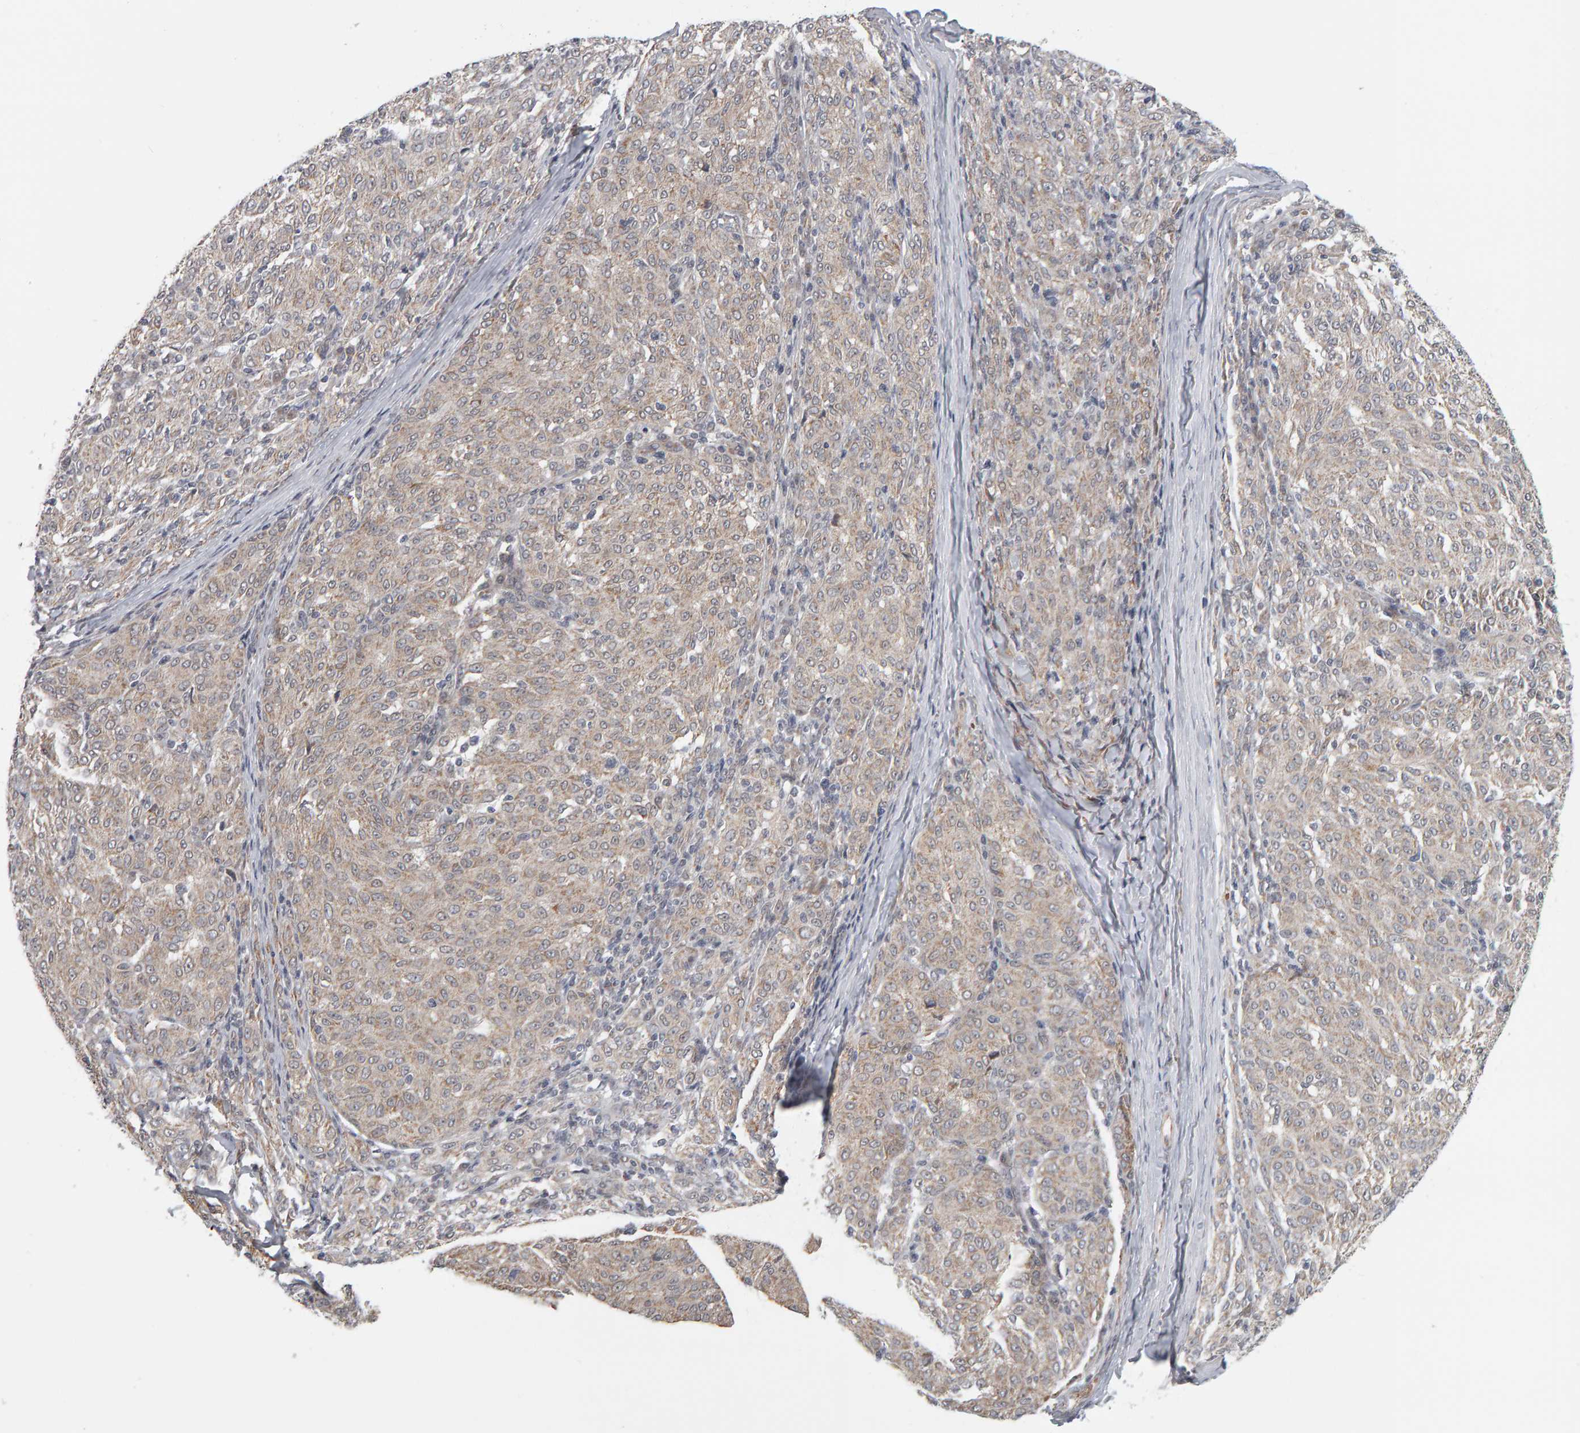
{"staining": {"intensity": "weak", "quantity": ">75%", "location": "cytoplasmic/membranous"}, "tissue": "melanoma", "cell_type": "Tumor cells", "image_type": "cancer", "snomed": [{"axis": "morphology", "description": "Malignant melanoma, NOS"}, {"axis": "topography", "description": "Skin"}], "caption": "Immunohistochemistry (IHC) staining of melanoma, which displays low levels of weak cytoplasmic/membranous staining in approximately >75% of tumor cells indicating weak cytoplasmic/membranous protein positivity. The staining was performed using DAB (3,3'-diaminobenzidine) (brown) for protein detection and nuclei were counterstained in hematoxylin (blue).", "gene": "DAP3", "patient": {"sex": "female", "age": 72}}